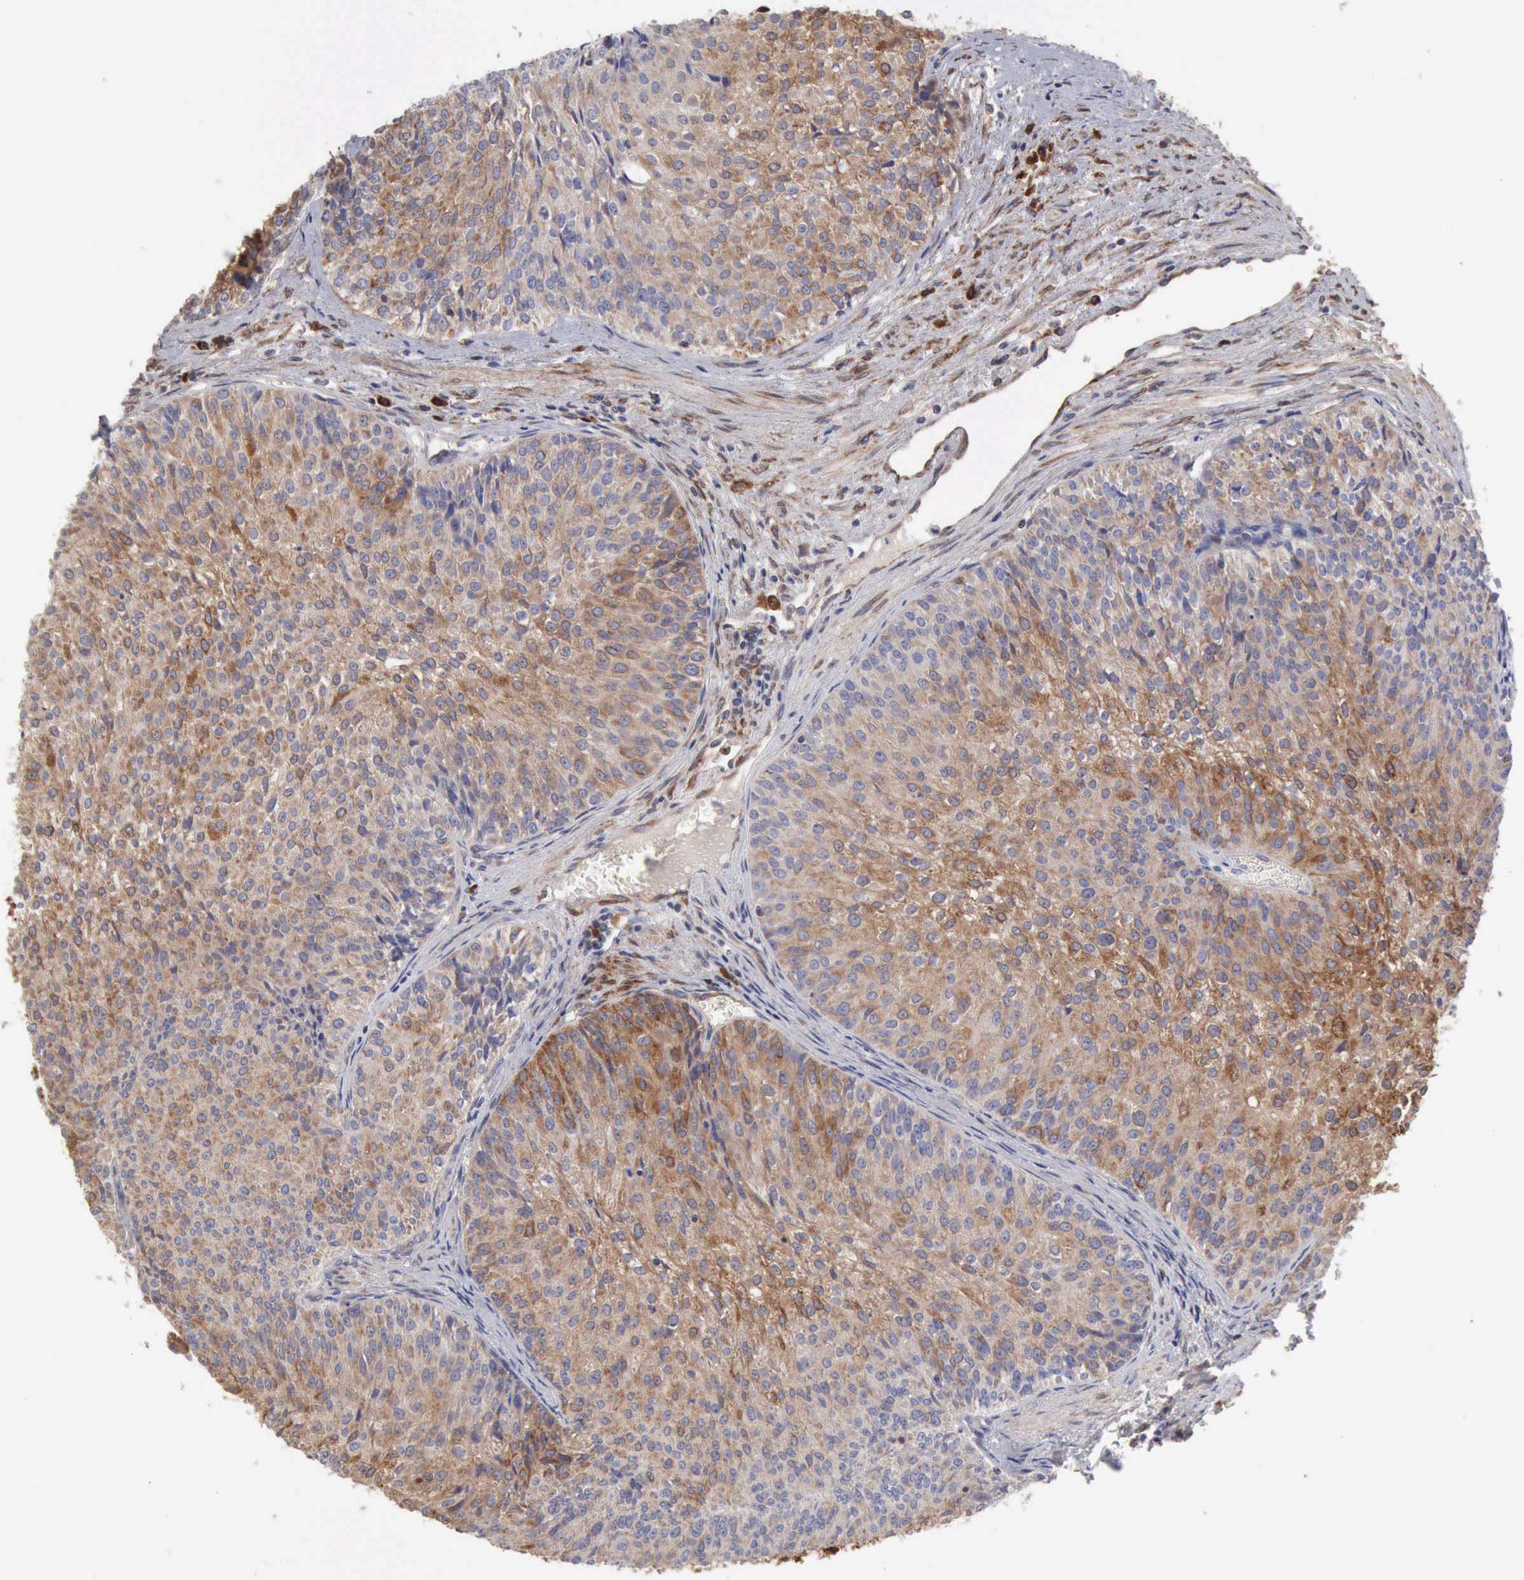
{"staining": {"intensity": "moderate", "quantity": ">75%", "location": "cytoplasmic/membranous"}, "tissue": "urothelial cancer", "cell_type": "Tumor cells", "image_type": "cancer", "snomed": [{"axis": "morphology", "description": "Urothelial carcinoma, Low grade"}, {"axis": "topography", "description": "Urinary bladder"}], "caption": "DAB immunohistochemical staining of human urothelial cancer reveals moderate cytoplasmic/membranous protein expression in about >75% of tumor cells.", "gene": "APOL2", "patient": {"sex": "female", "age": 73}}